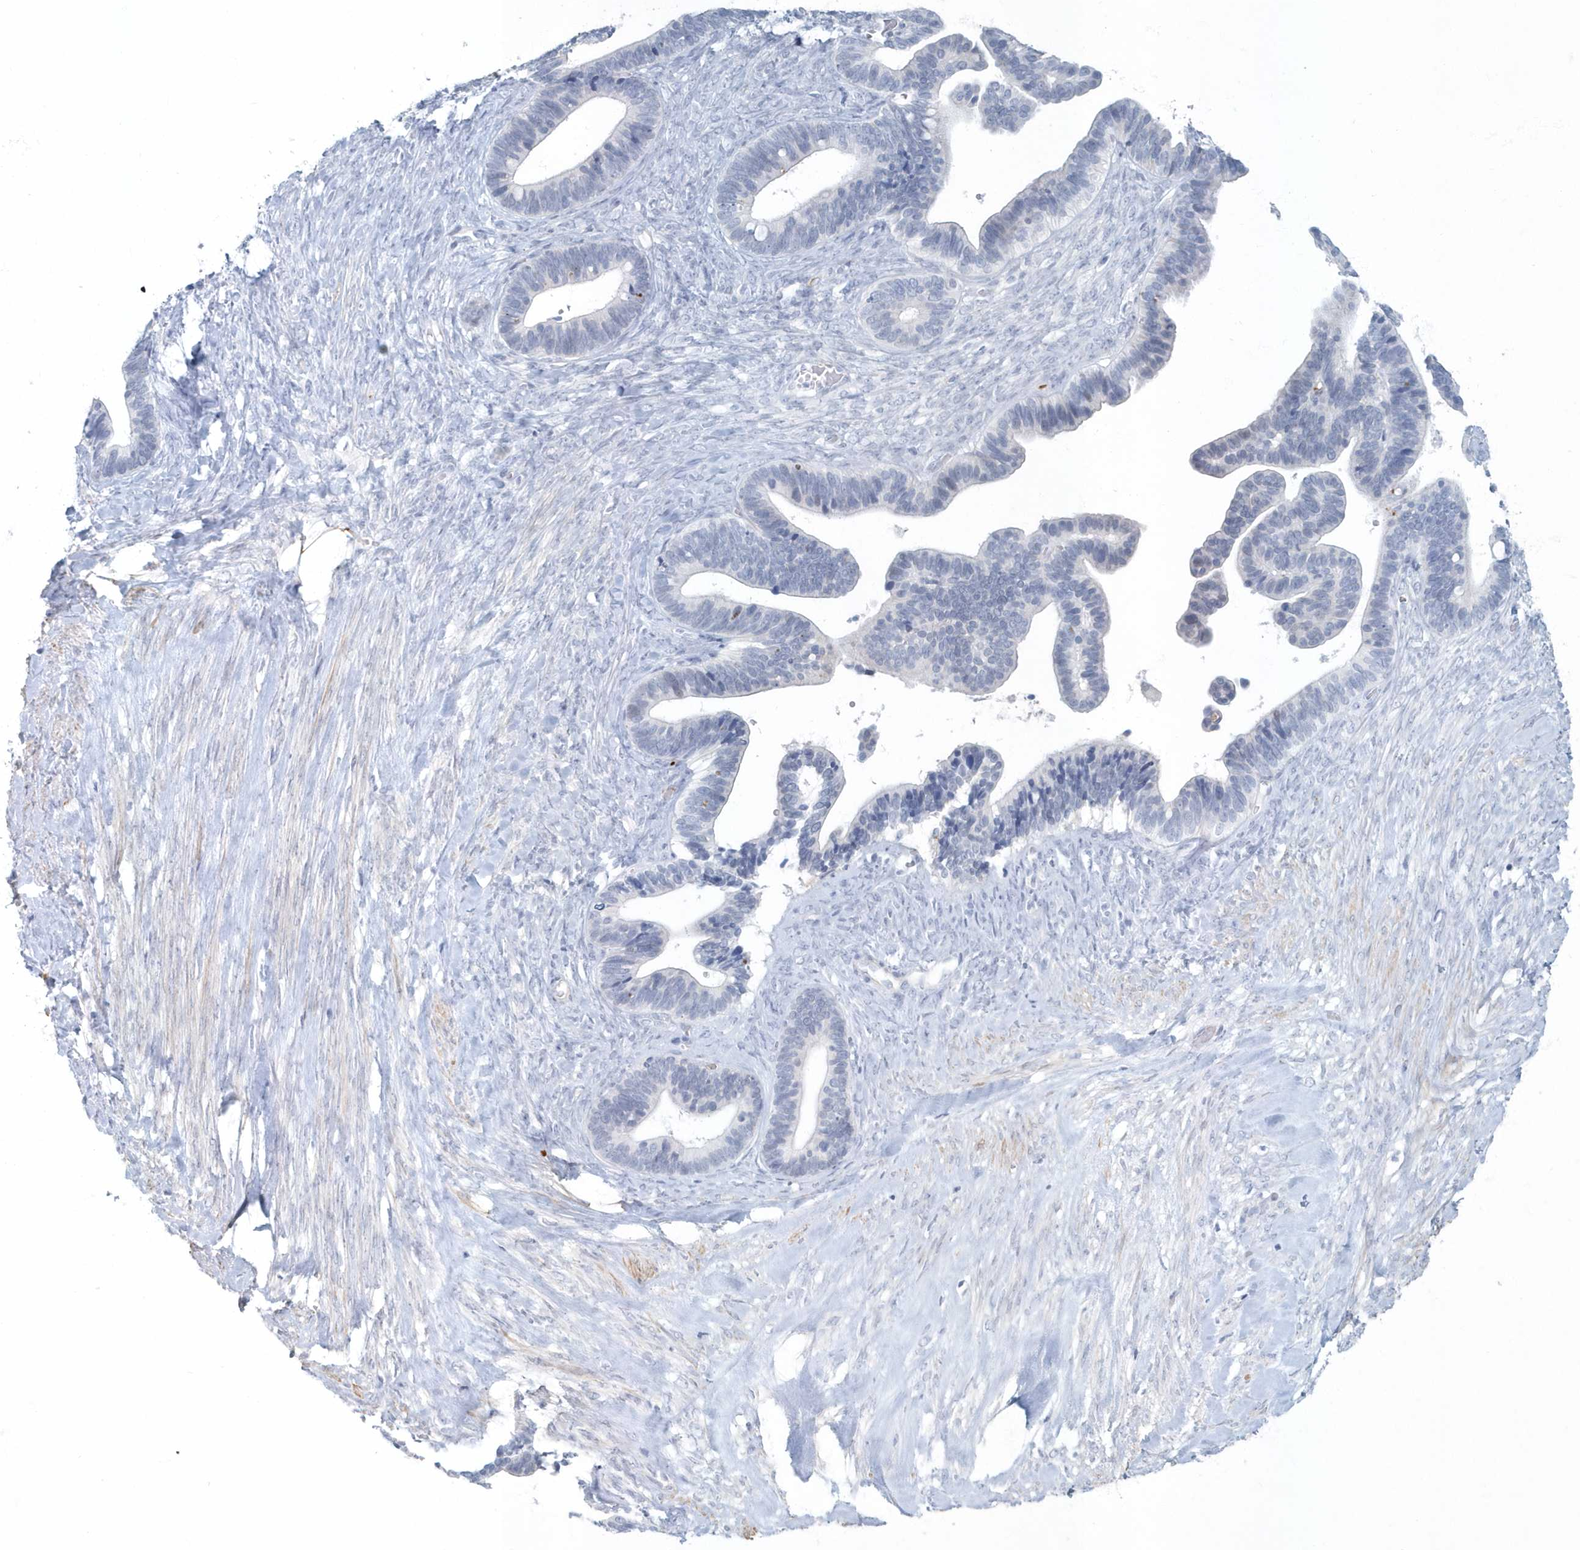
{"staining": {"intensity": "negative", "quantity": "none", "location": "none"}, "tissue": "ovarian cancer", "cell_type": "Tumor cells", "image_type": "cancer", "snomed": [{"axis": "morphology", "description": "Cystadenocarcinoma, serous, NOS"}, {"axis": "topography", "description": "Ovary"}], "caption": "An IHC micrograph of ovarian cancer (serous cystadenocarcinoma) is shown. There is no staining in tumor cells of ovarian cancer (serous cystadenocarcinoma).", "gene": "MYOT", "patient": {"sex": "female", "age": 56}}